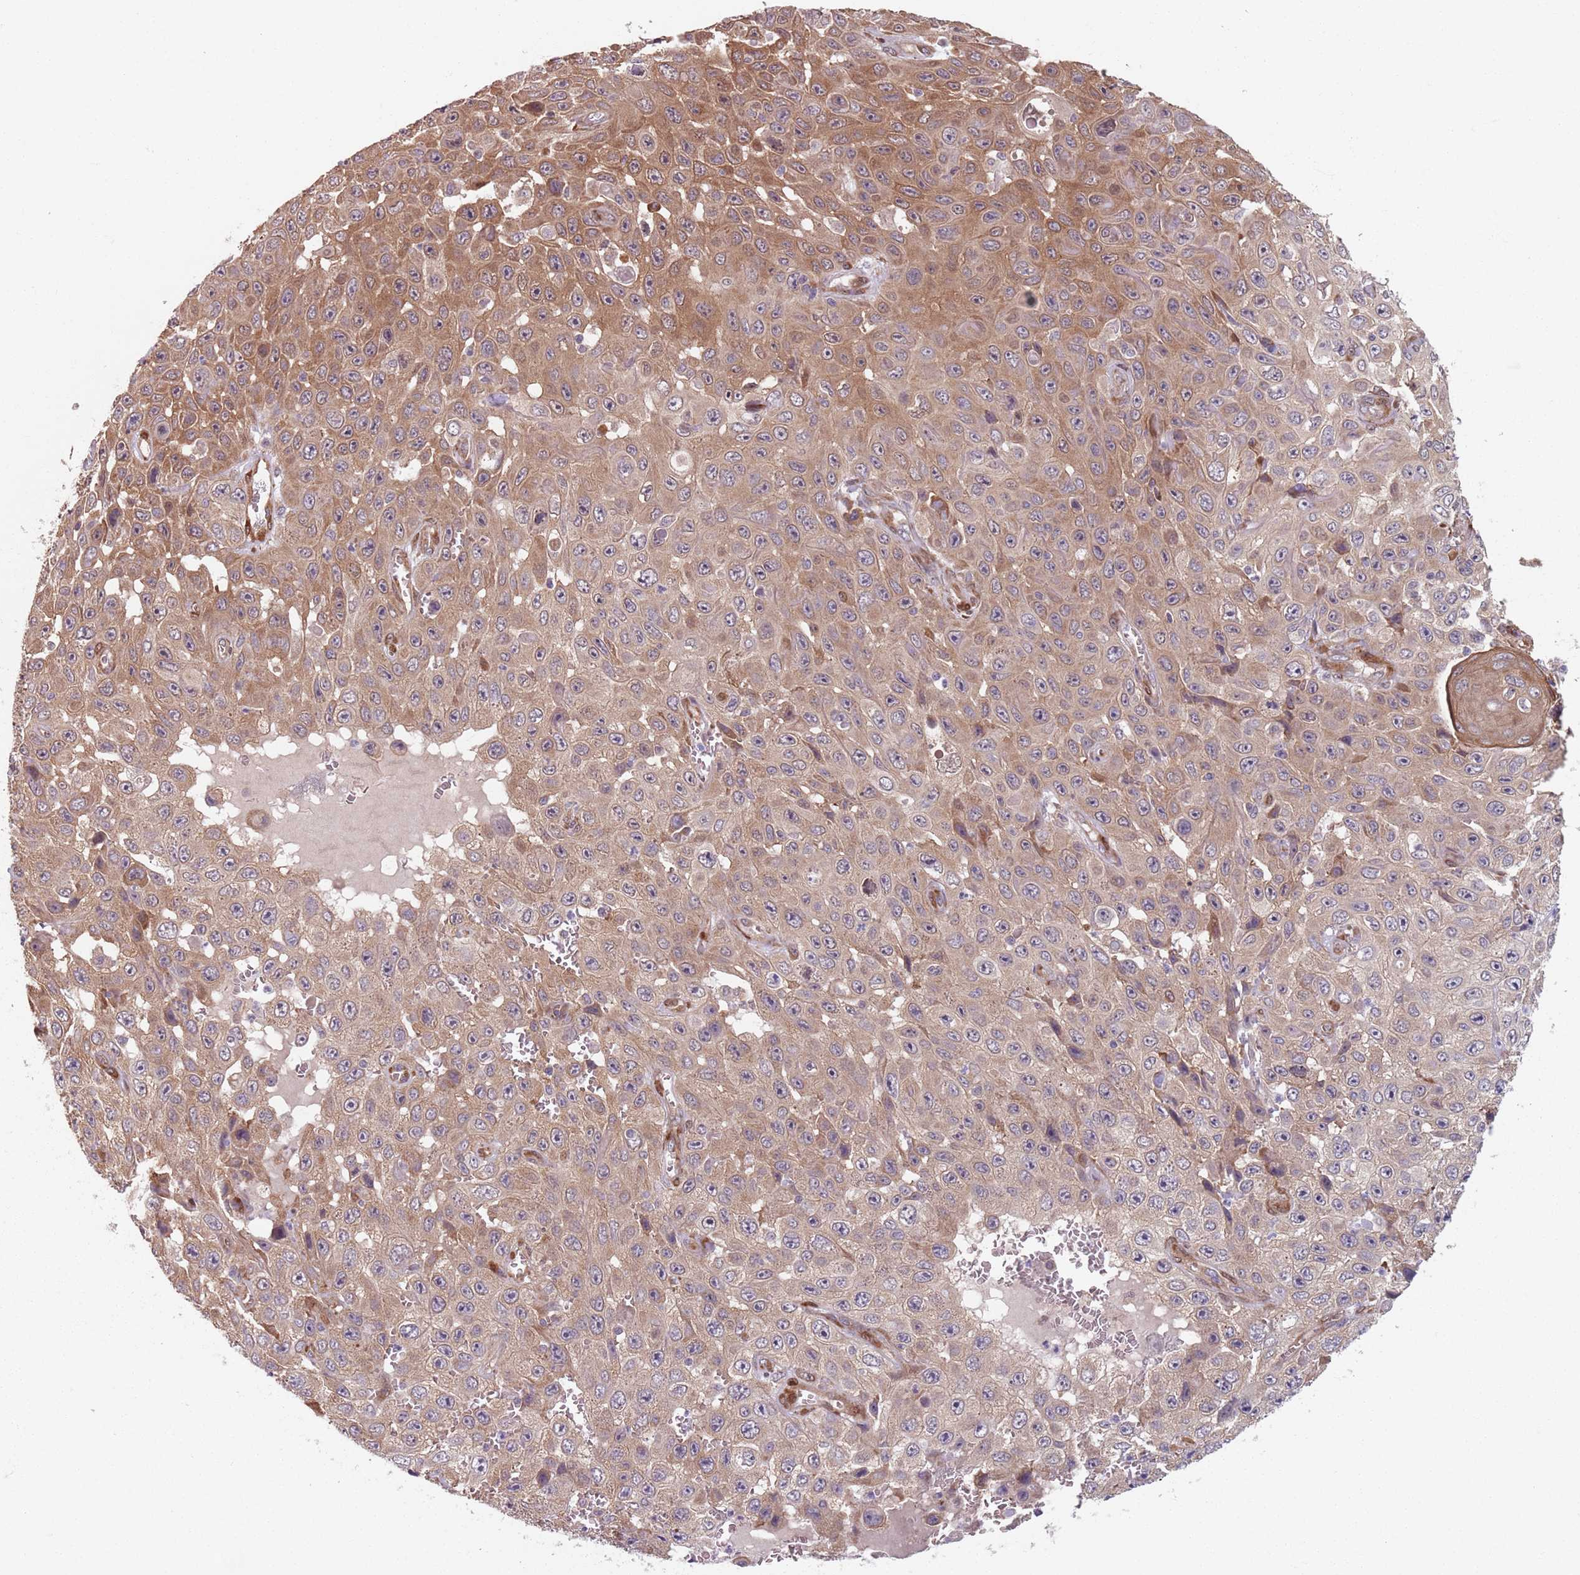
{"staining": {"intensity": "moderate", "quantity": ">75%", "location": "cytoplasmic/membranous"}, "tissue": "skin cancer", "cell_type": "Tumor cells", "image_type": "cancer", "snomed": [{"axis": "morphology", "description": "Squamous cell carcinoma, NOS"}, {"axis": "topography", "description": "Skin"}], "caption": "Immunohistochemistry photomicrograph of human skin cancer stained for a protein (brown), which reveals medium levels of moderate cytoplasmic/membranous staining in approximately >75% of tumor cells.", "gene": "NOTCH3", "patient": {"sex": "male", "age": 82}}